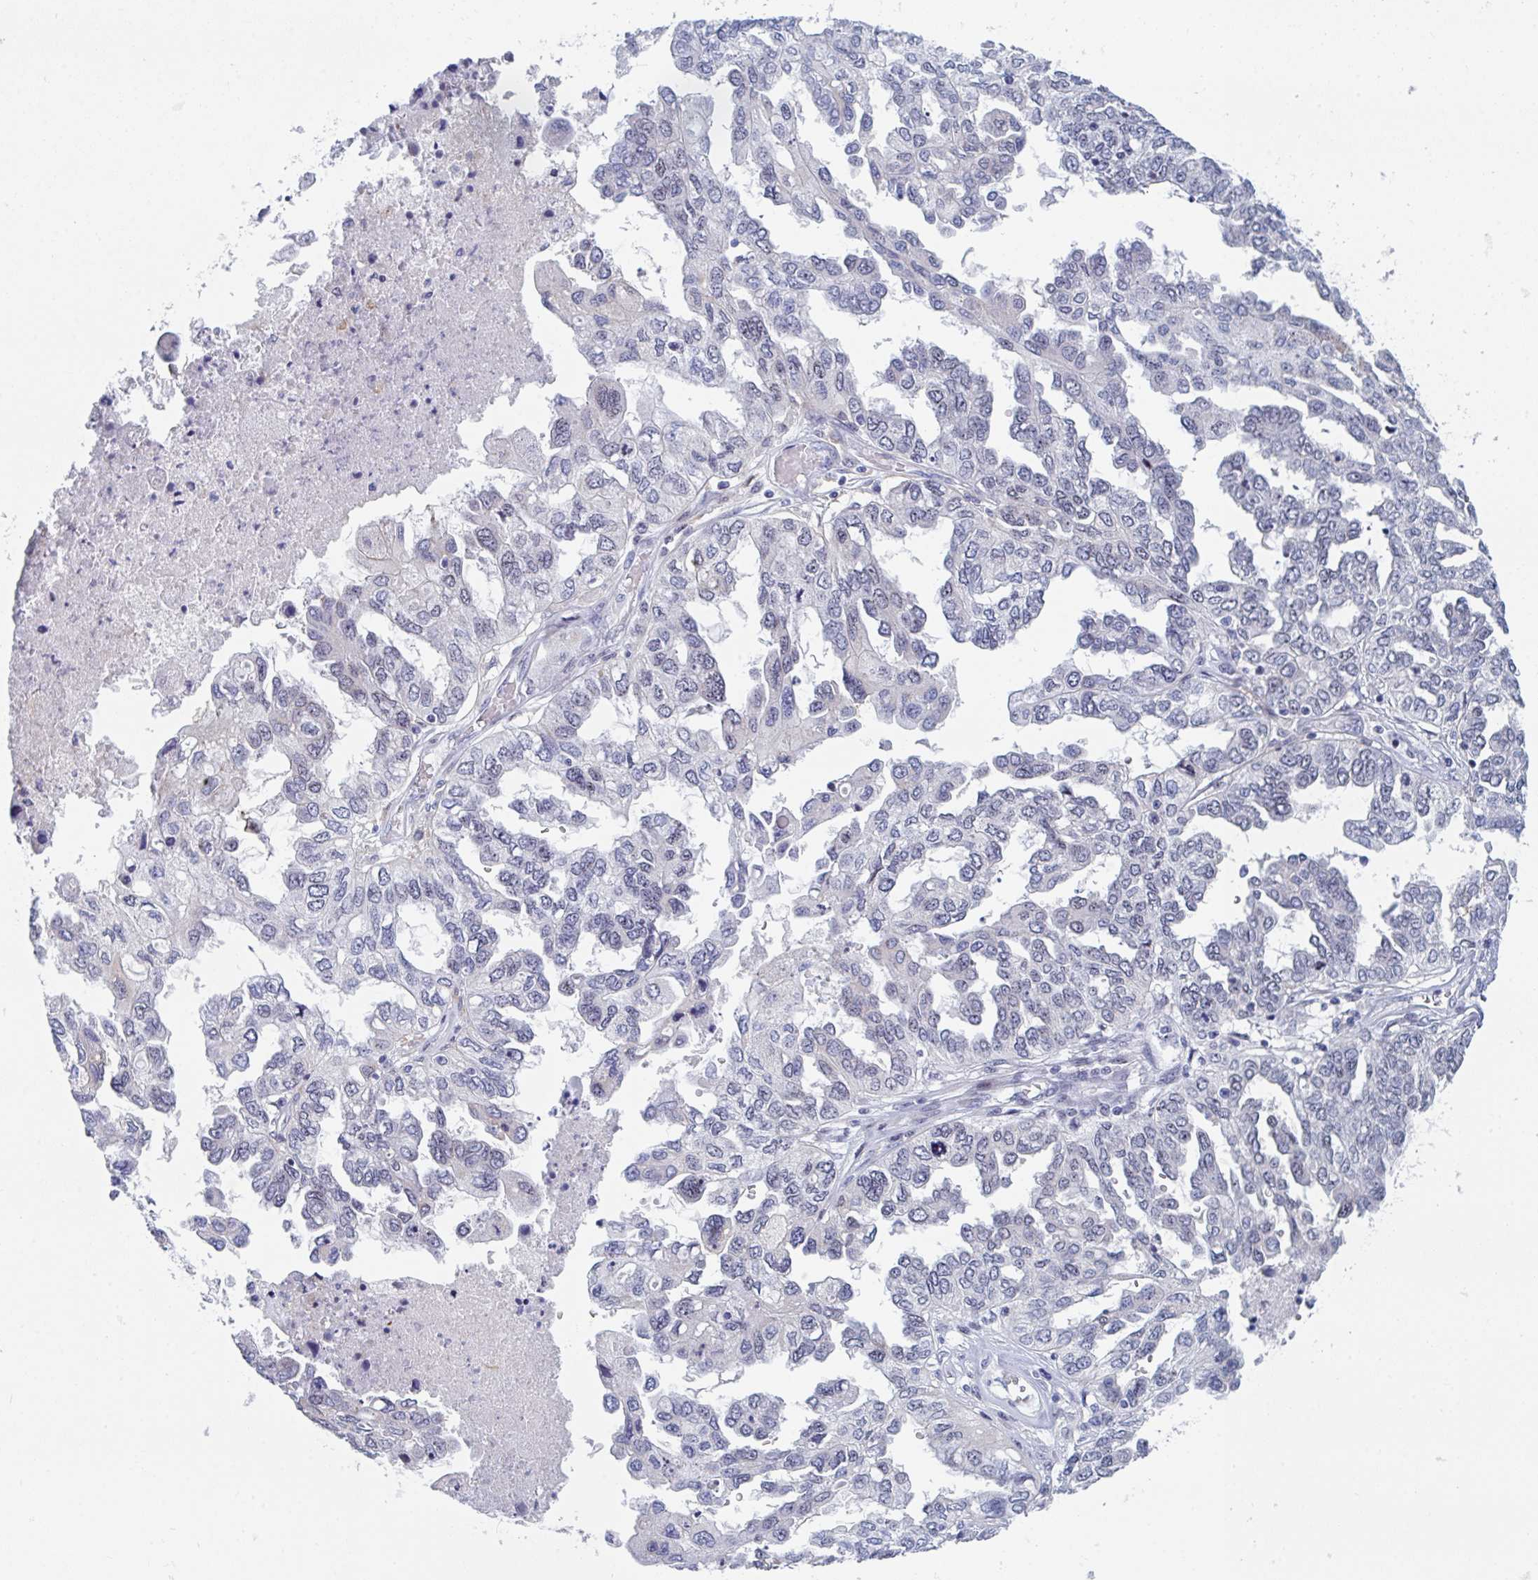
{"staining": {"intensity": "negative", "quantity": "none", "location": "none"}, "tissue": "ovarian cancer", "cell_type": "Tumor cells", "image_type": "cancer", "snomed": [{"axis": "morphology", "description": "Cystadenocarcinoma, serous, NOS"}, {"axis": "topography", "description": "Ovary"}], "caption": "Histopathology image shows no significant protein positivity in tumor cells of ovarian serous cystadenocarcinoma.", "gene": "CENPT", "patient": {"sex": "female", "age": 53}}